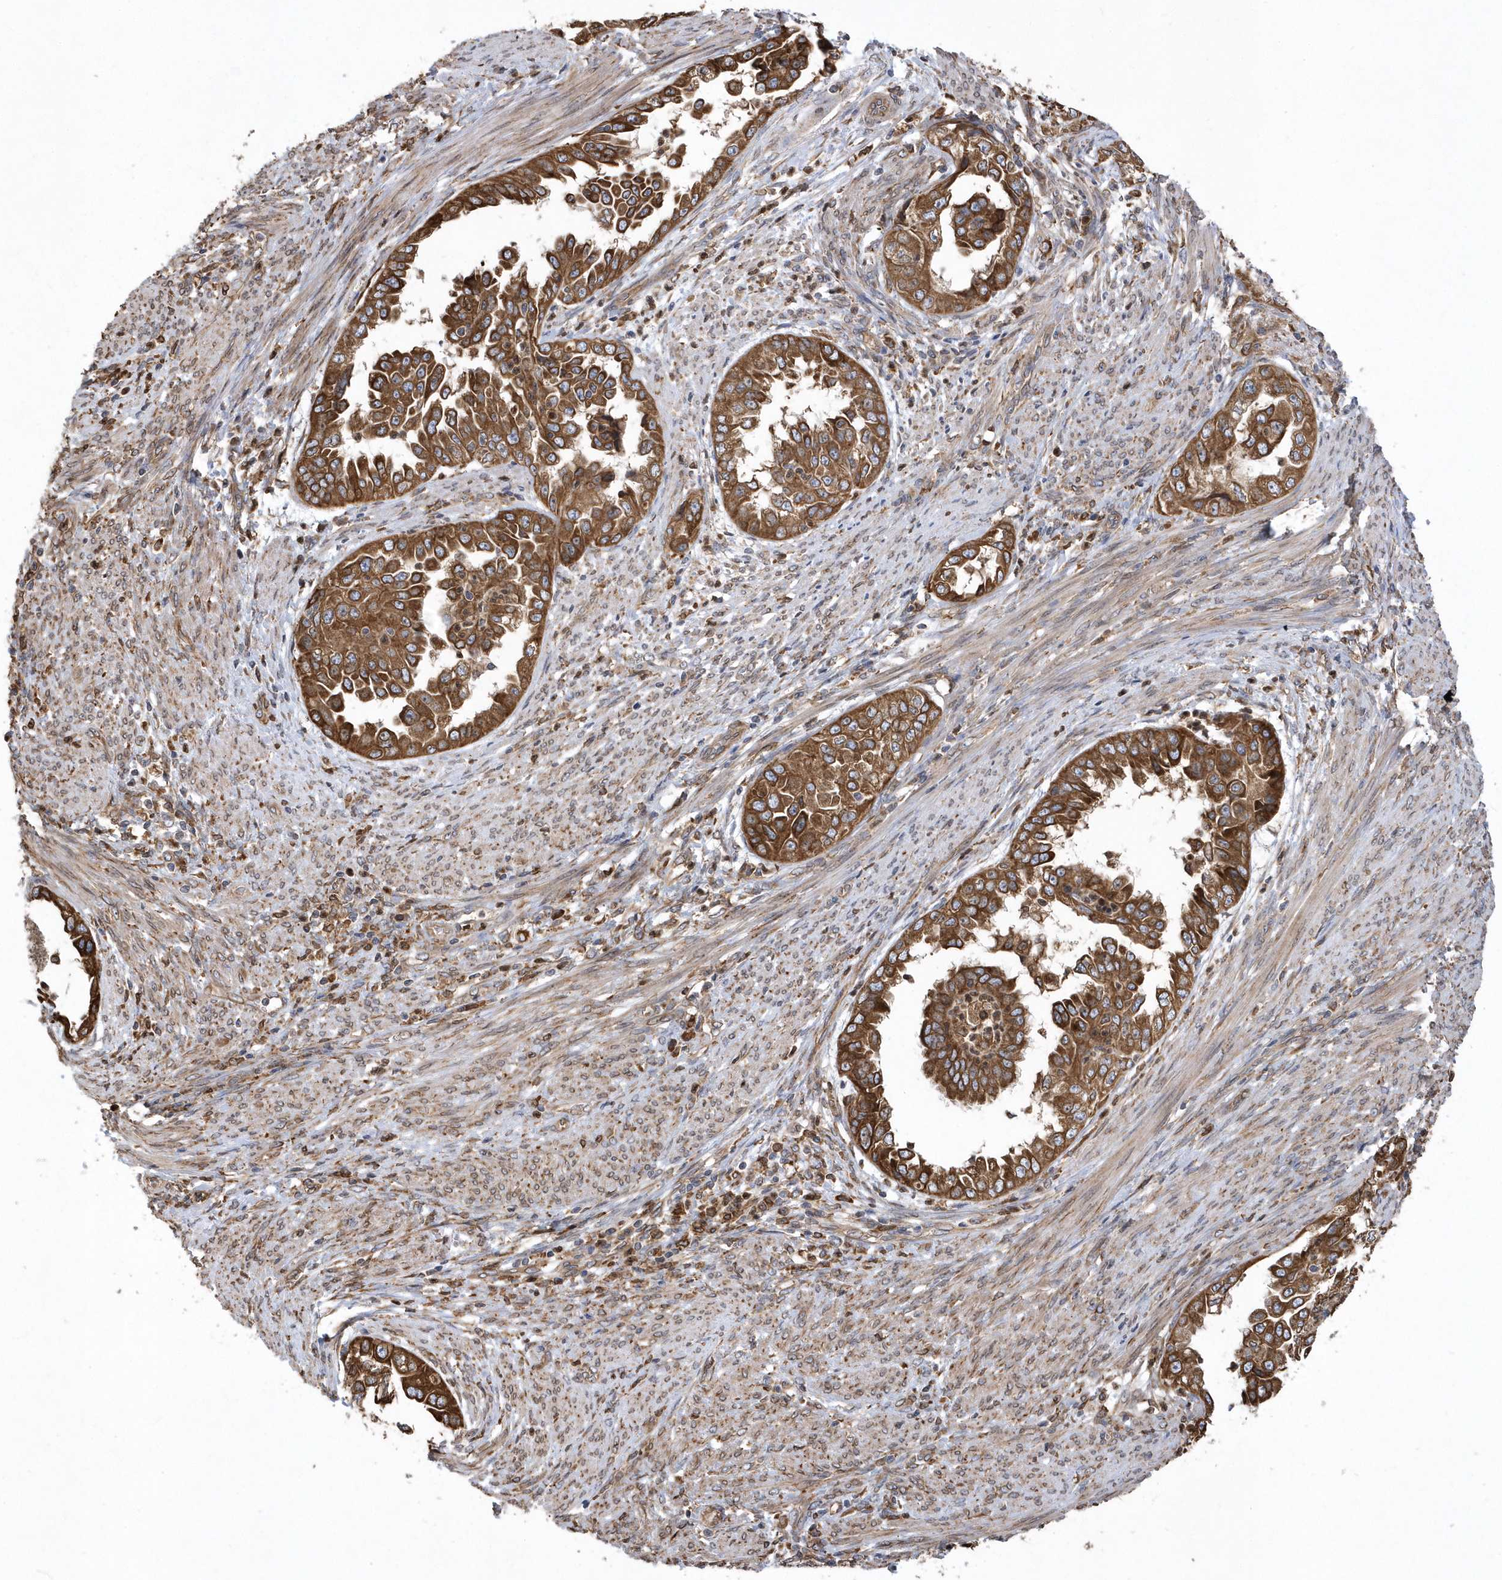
{"staining": {"intensity": "strong", "quantity": ">75%", "location": "cytoplasmic/membranous"}, "tissue": "endometrial cancer", "cell_type": "Tumor cells", "image_type": "cancer", "snomed": [{"axis": "morphology", "description": "Adenocarcinoma, NOS"}, {"axis": "topography", "description": "Endometrium"}], "caption": "Immunohistochemistry staining of endometrial cancer, which reveals high levels of strong cytoplasmic/membranous positivity in about >75% of tumor cells indicating strong cytoplasmic/membranous protein expression. The staining was performed using DAB (brown) for protein detection and nuclei were counterstained in hematoxylin (blue).", "gene": "VAMP7", "patient": {"sex": "female", "age": 85}}